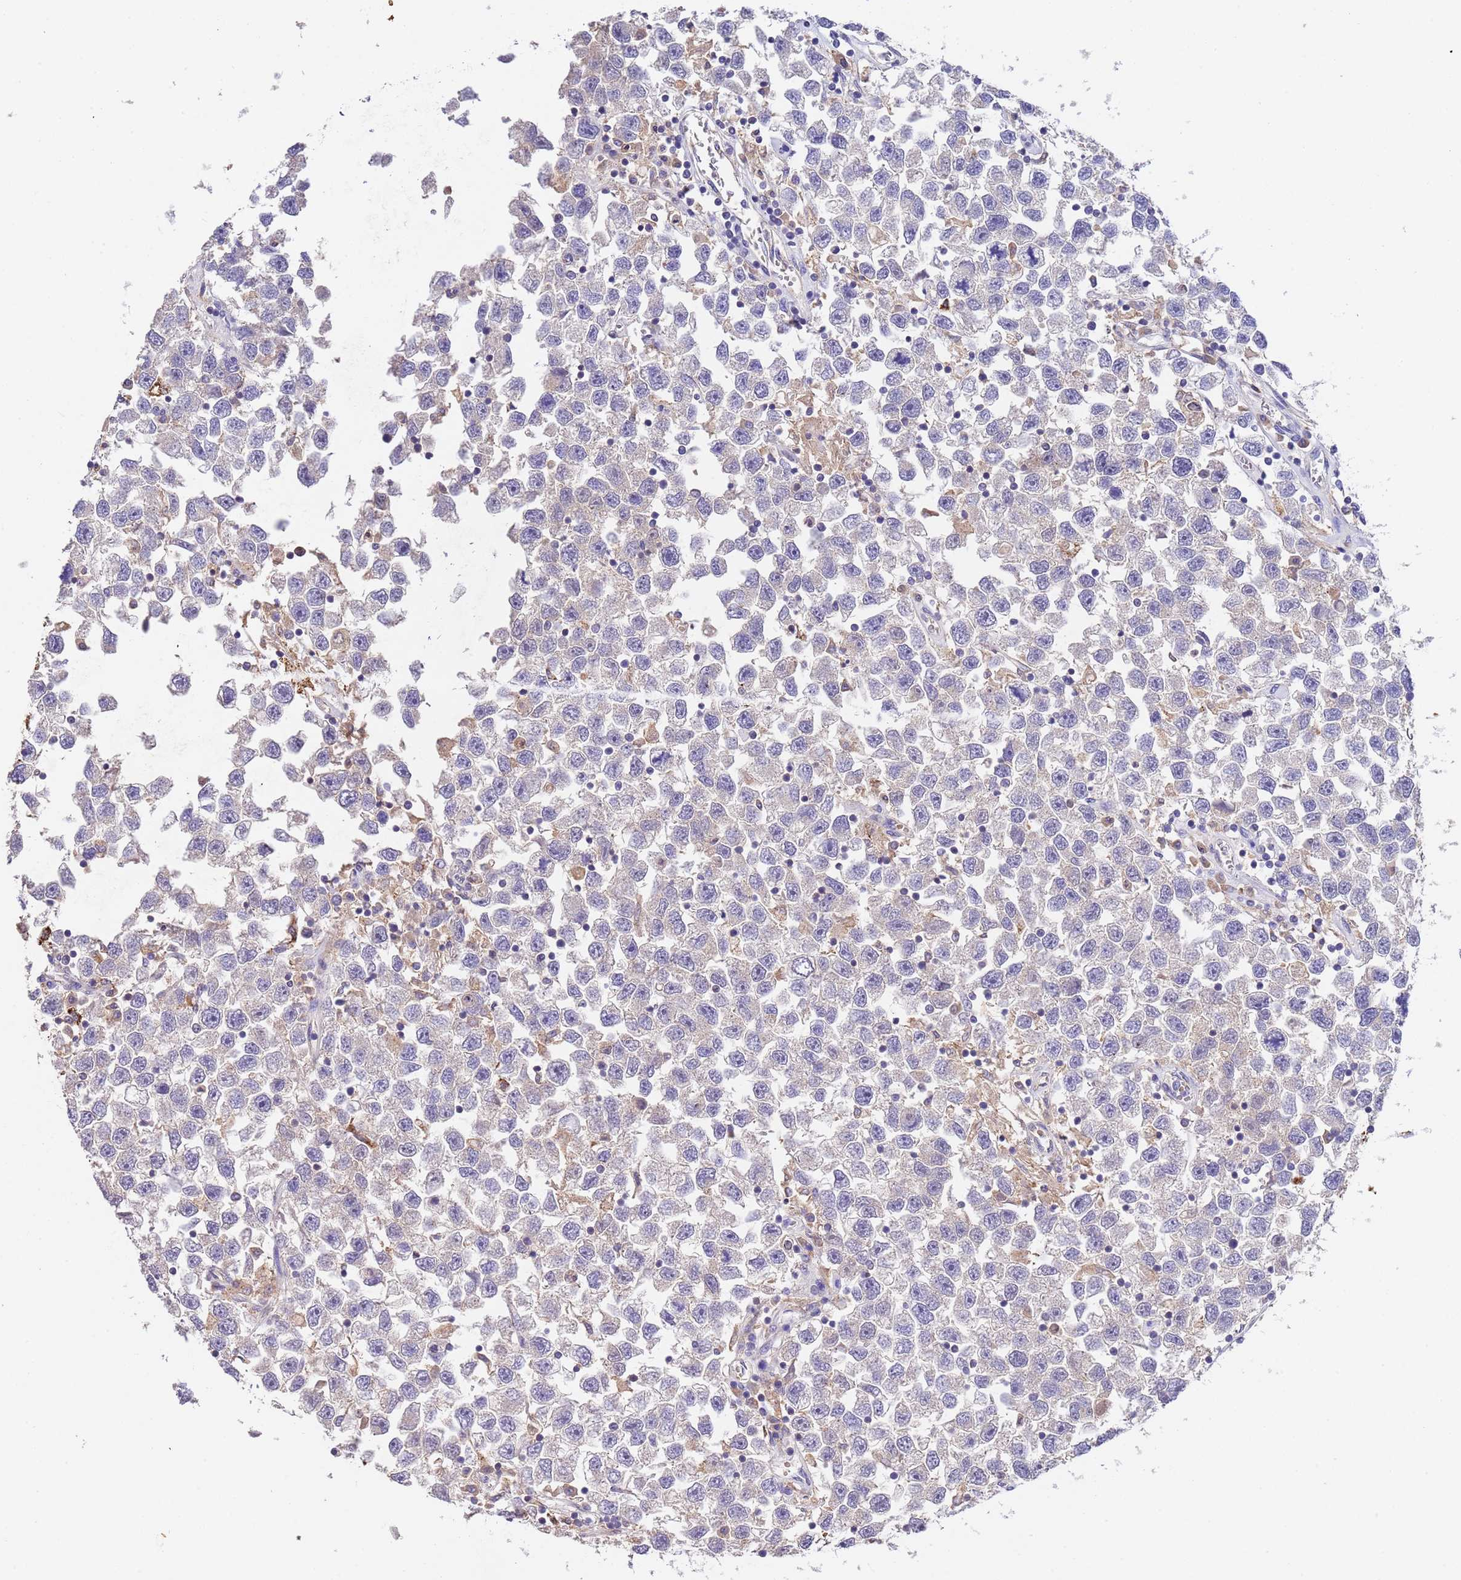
{"staining": {"intensity": "negative", "quantity": "none", "location": "none"}, "tissue": "testis cancer", "cell_type": "Tumor cells", "image_type": "cancer", "snomed": [{"axis": "morphology", "description": "Seminoma, NOS"}, {"axis": "topography", "description": "Testis"}], "caption": "Image shows no significant protein expression in tumor cells of testis seminoma.", "gene": "SLC24A3", "patient": {"sex": "male", "age": 26}}